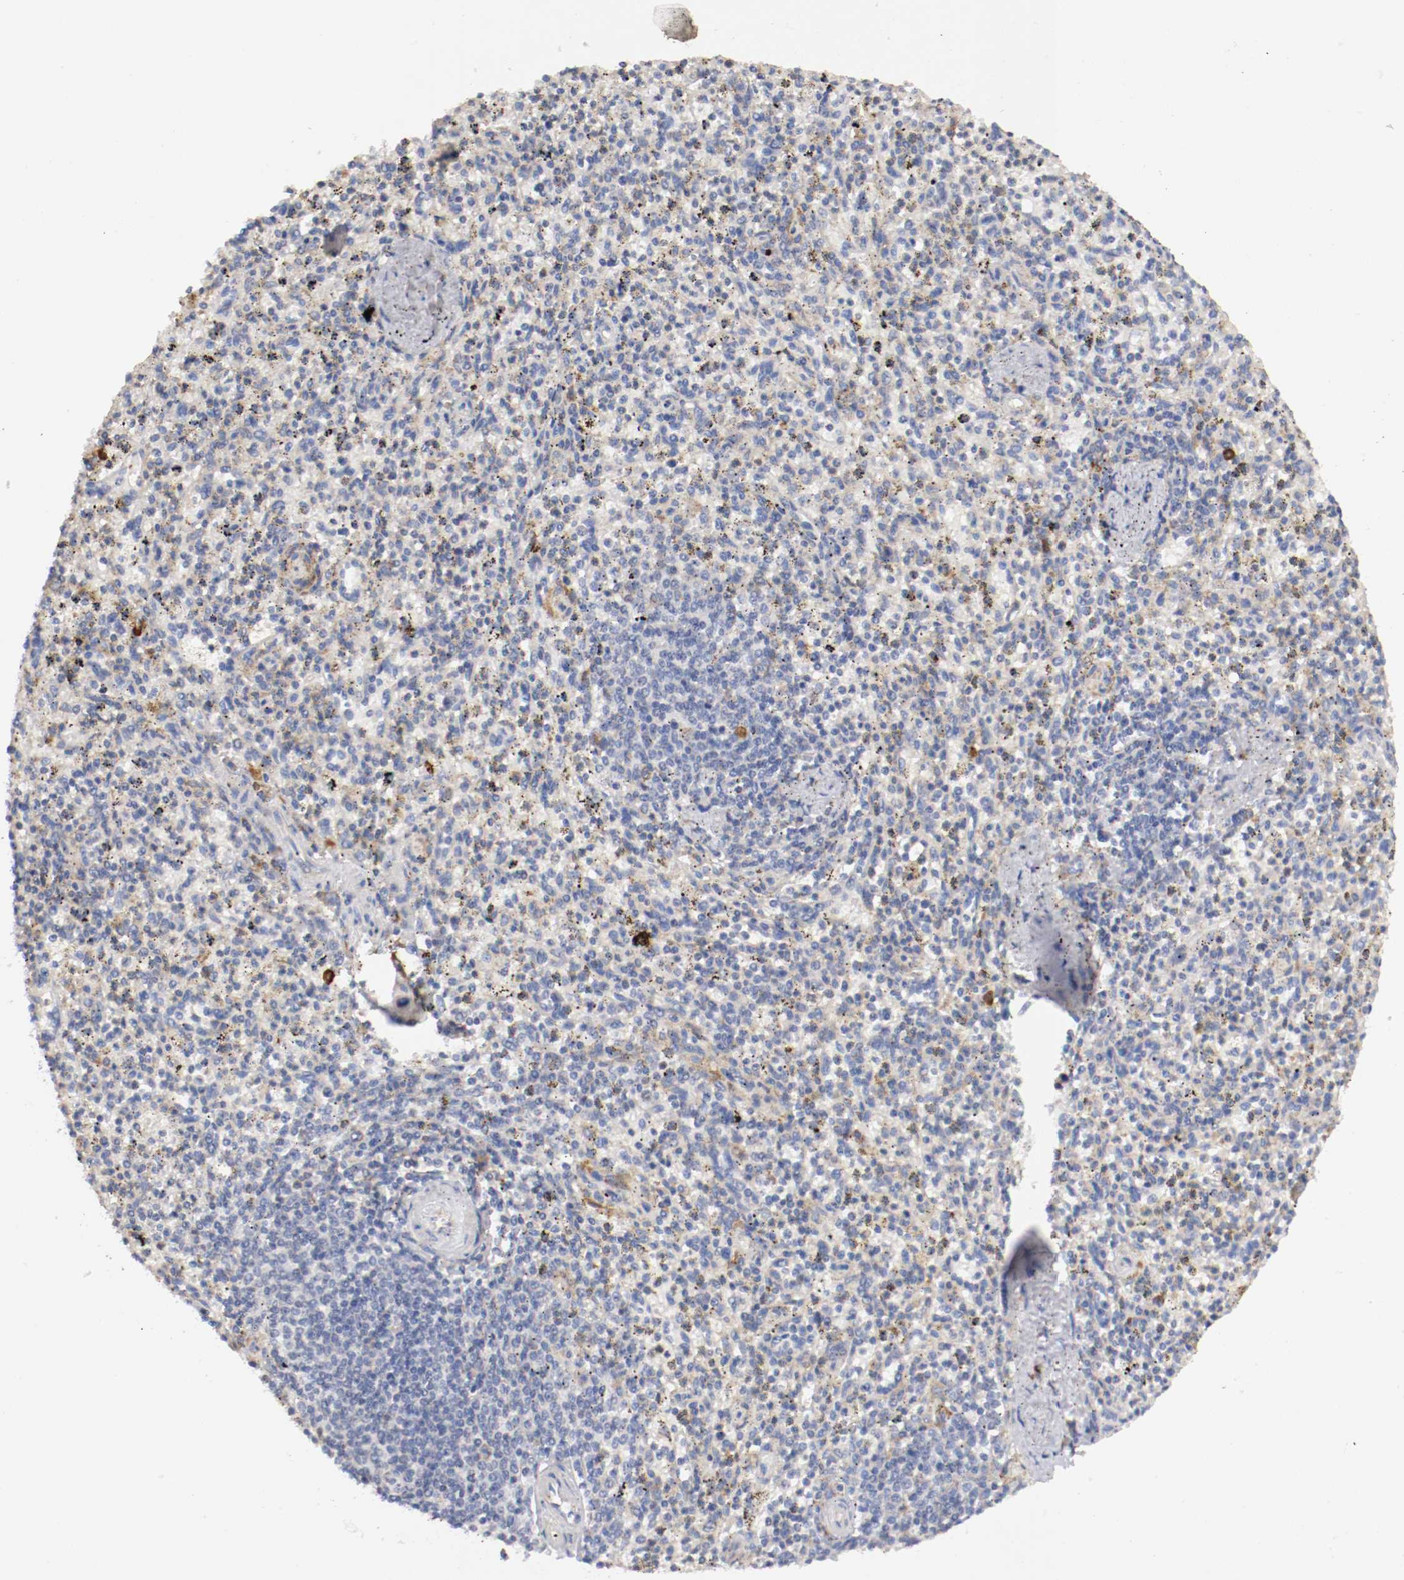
{"staining": {"intensity": "moderate", "quantity": "25%-75%", "location": "cytoplasmic/membranous"}, "tissue": "spleen", "cell_type": "Cells in red pulp", "image_type": "normal", "snomed": [{"axis": "morphology", "description": "Normal tissue, NOS"}, {"axis": "topography", "description": "Spleen"}], "caption": "Immunohistochemistry (IHC) photomicrograph of benign spleen: spleen stained using immunohistochemistry (IHC) demonstrates medium levels of moderate protein expression localized specifically in the cytoplasmic/membranous of cells in red pulp, appearing as a cytoplasmic/membranous brown color.", "gene": "TRAF2", "patient": {"sex": "male", "age": 72}}